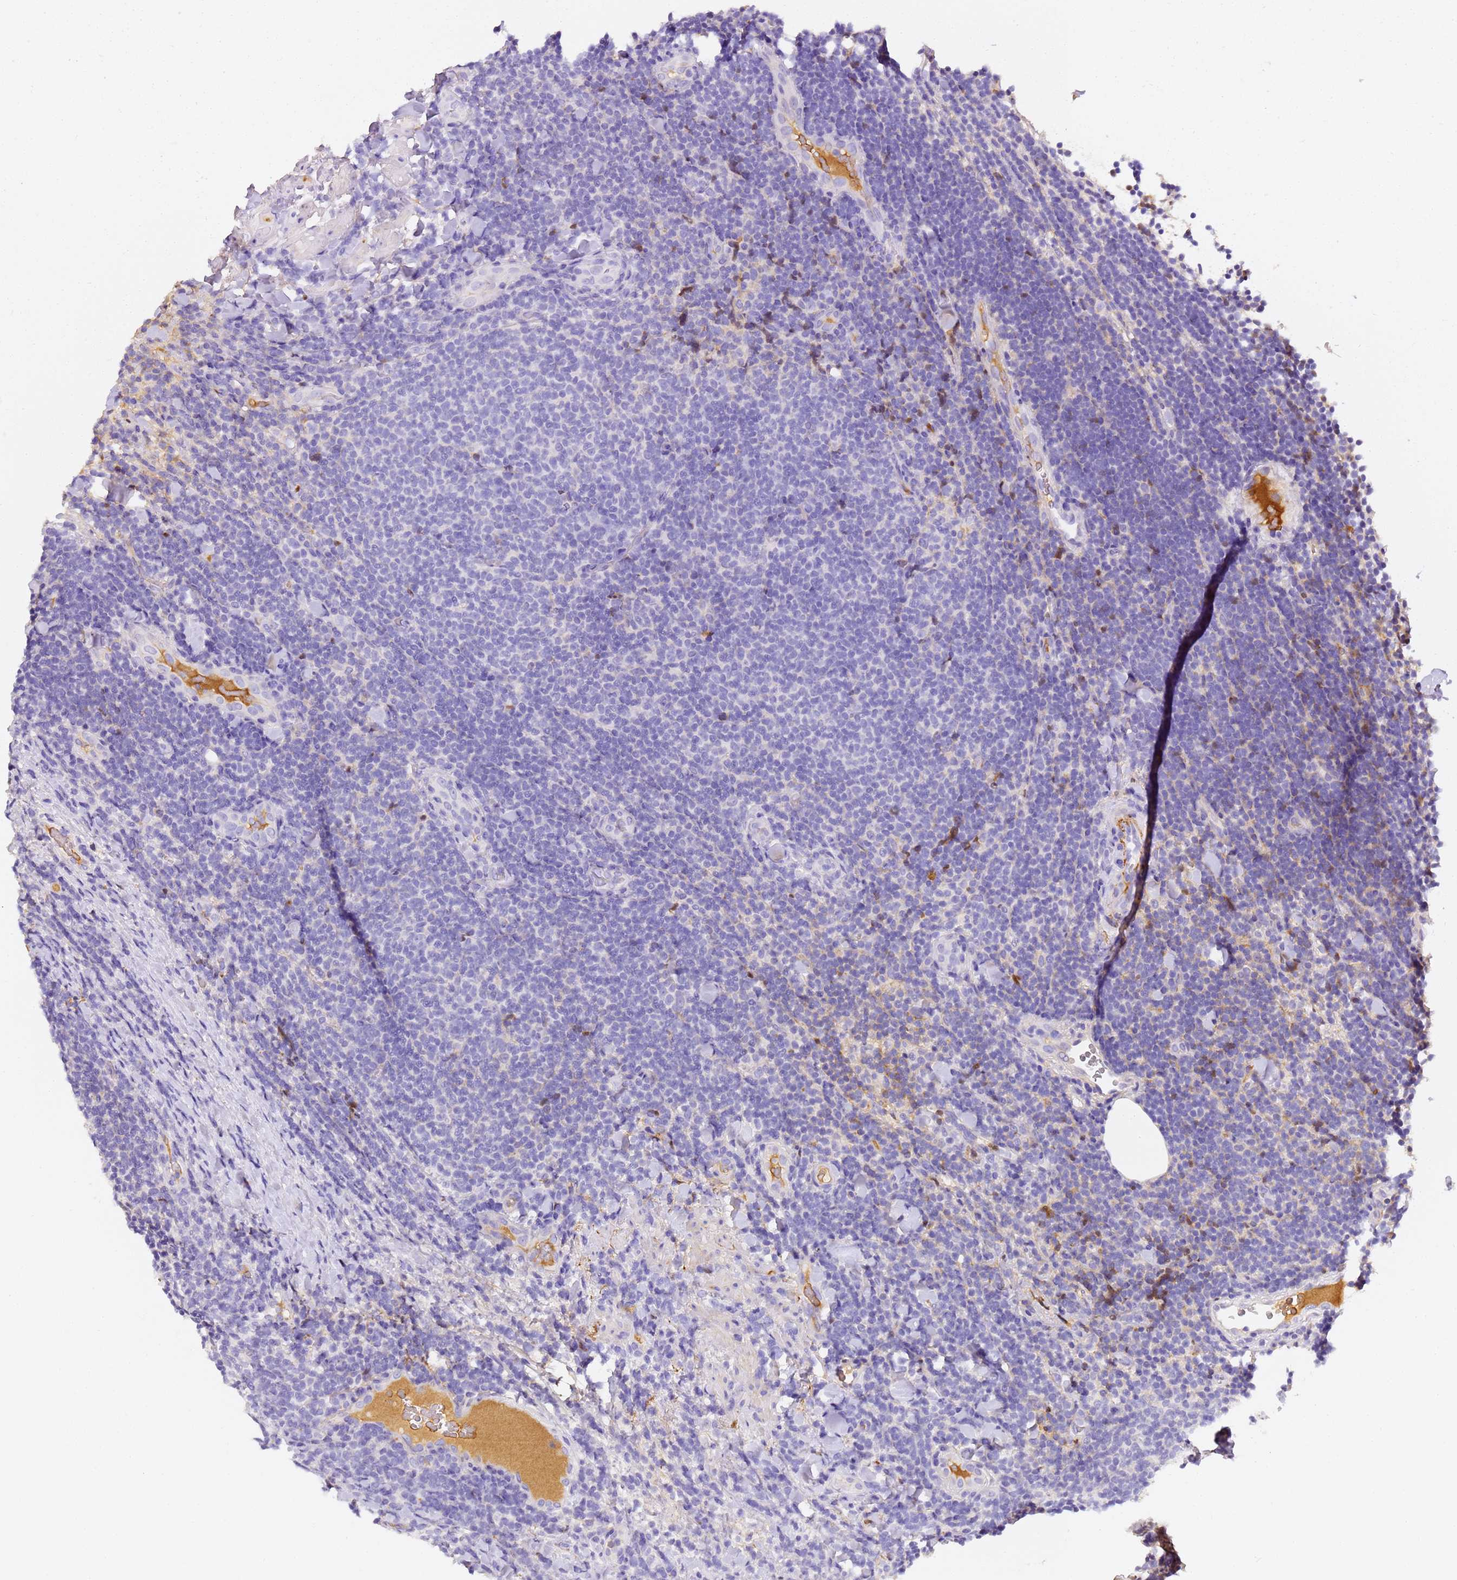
{"staining": {"intensity": "negative", "quantity": "none", "location": "none"}, "tissue": "lymphoma", "cell_type": "Tumor cells", "image_type": "cancer", "snomed": [{"axis": "morphology", "description": "Malignant lymphoma, non-Hodgkin's type, Low grade"}, {"axis": "topography", "description": "Lymph node"}], "caption": "Immunohistochemical staining of human low-grade malignant lymphoma, non-Hodgkin's type reveals no significant positivity in tumor cells.", "gene": "CFHR2", "patient": {"sex": "male", "age": 66}}